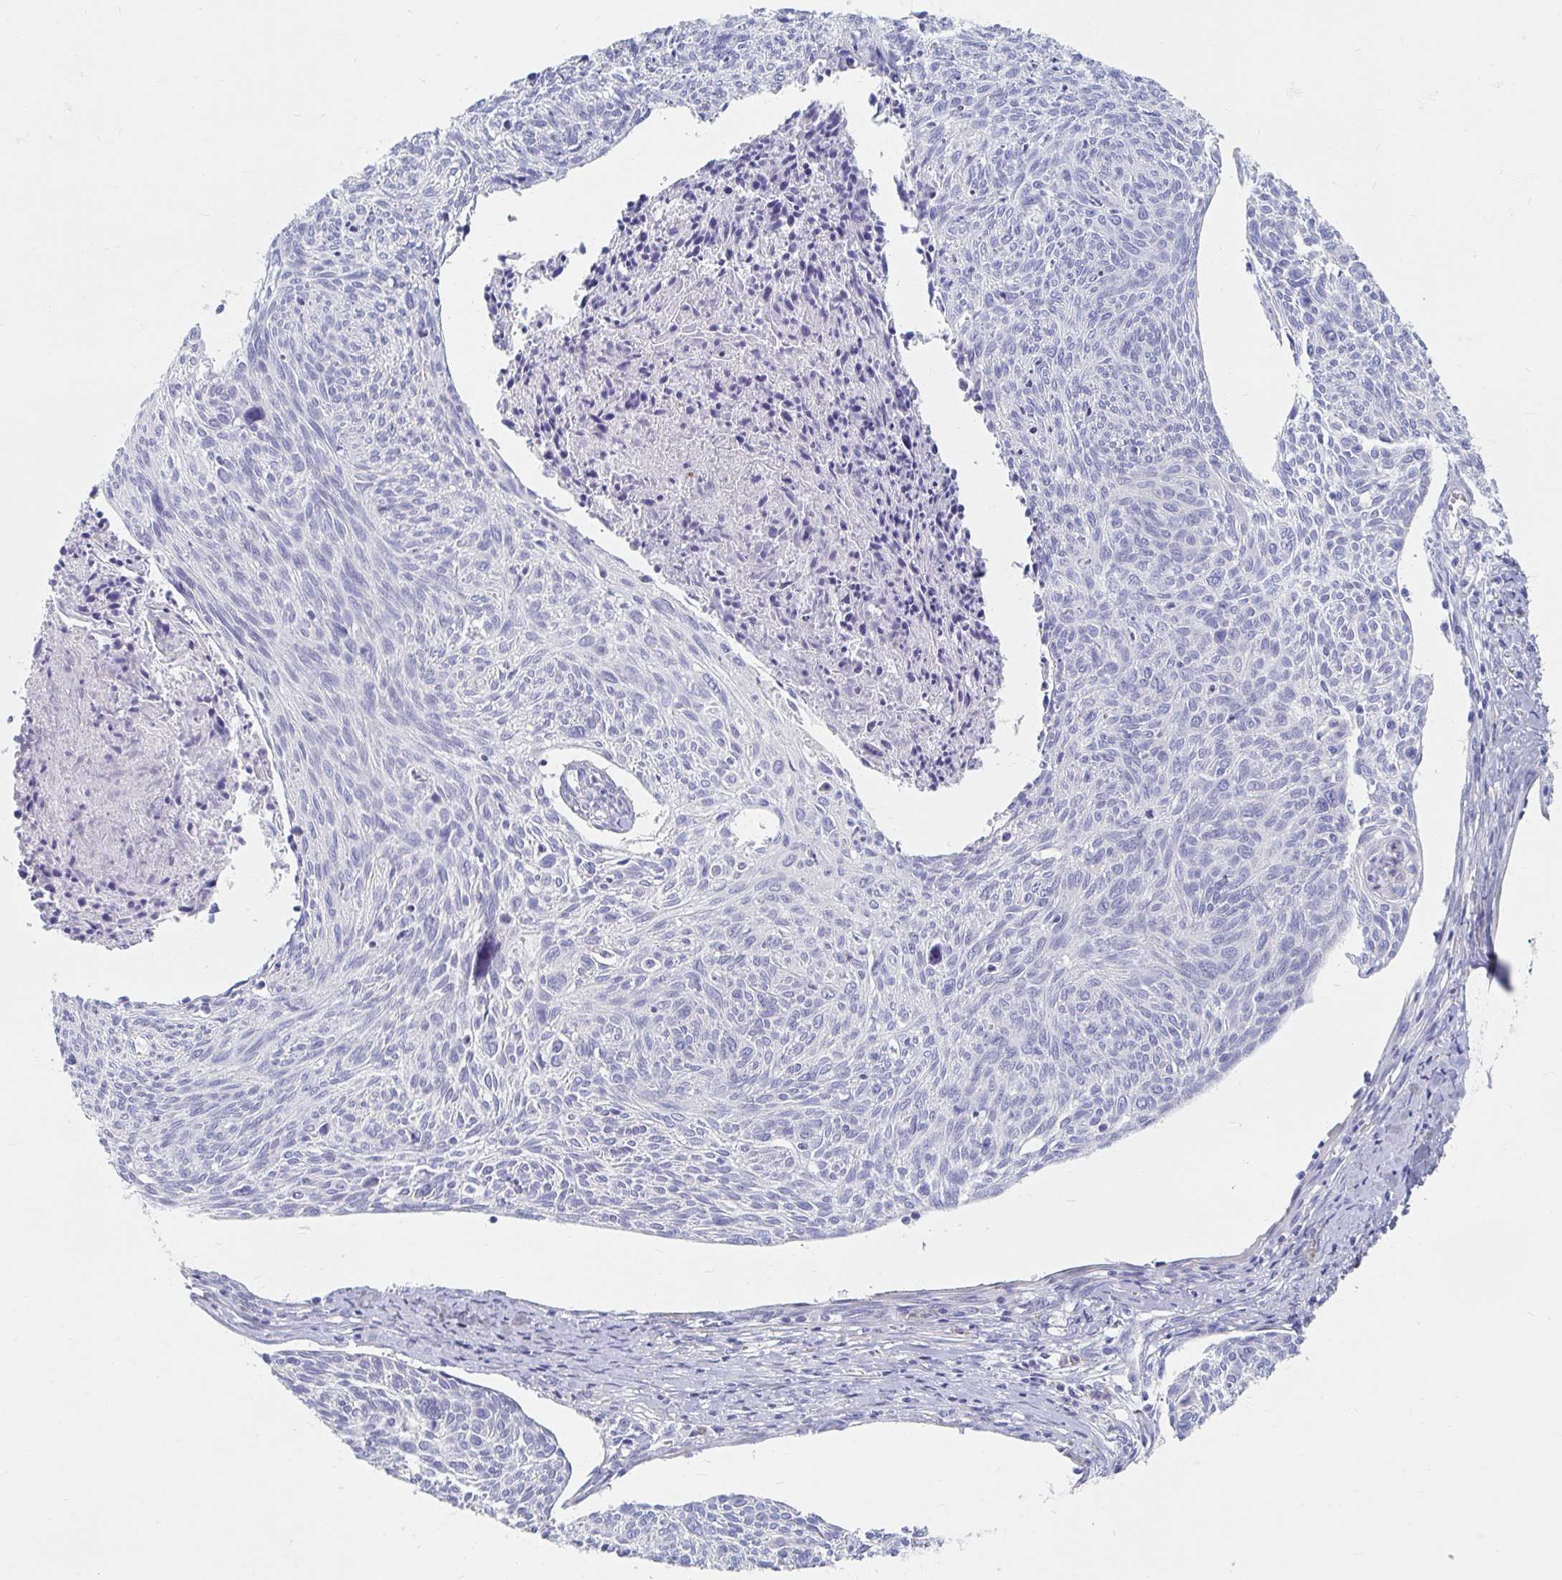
{"staining": {"intensity": "negative", "quantity": "none", "location": "none"}, "tissue": "cervical cancer", "cell_type": "Tumor cells", "image_type": "cancer", "snomed": [{"axis": "morphology", "description": "Squamous cell carcinoma, NOS"}, {"axis": "topography", "description": "Cervix"}], "caption": "Micrograph shows no protein staining in tumor cells of squamous cell carcinoma (cervical) tissue. (DAB (3,3'-diaminobenzidine) IHC, high magnification).", "gene": "MYLK2", "patient": {"sex": "female", "age": 49}}